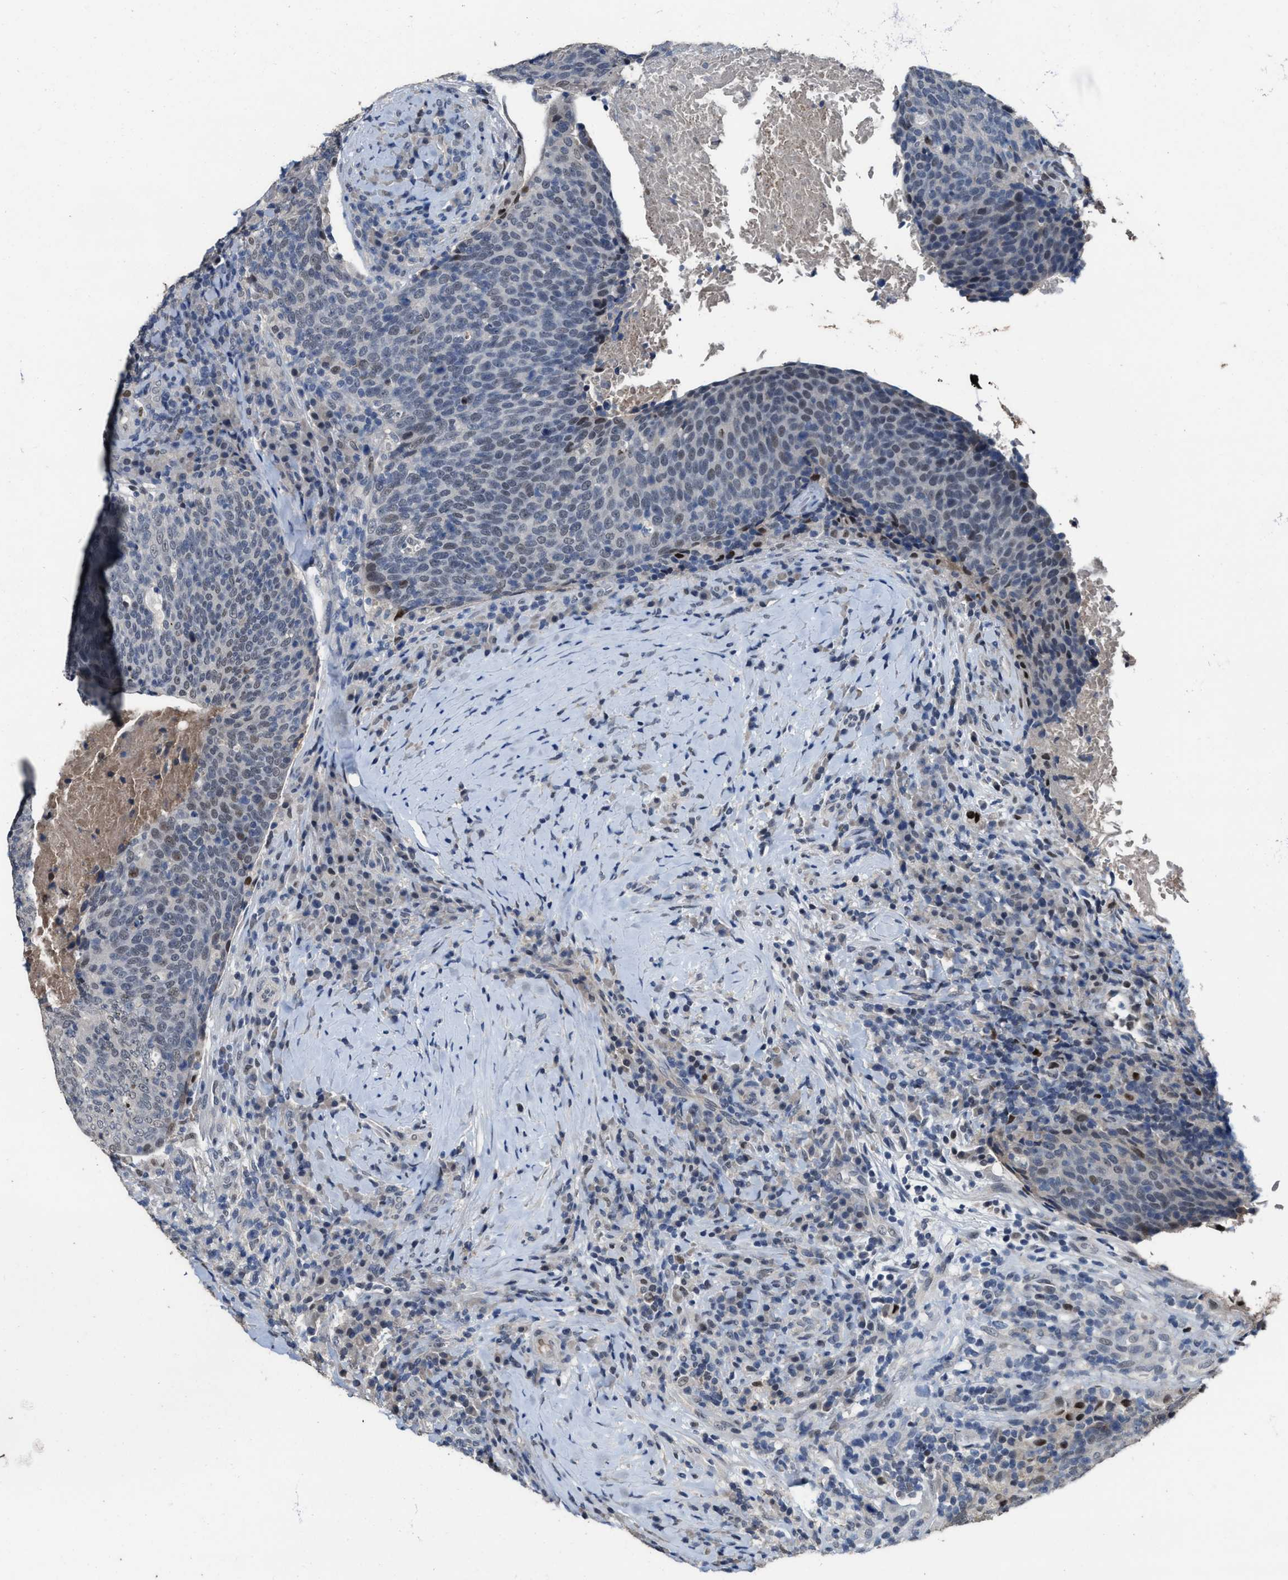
{"staining": {"intensity": "weak", "quantity": "25%-75%", "location": "nuclear"}, "tissue": "head and neck cancer", "cell_type": "Tumor cells", "image_type": "cancer", "snomed": [{"axis": "morphology", "description": "Squamous cell carcinoma, NOS"}, {"axis": "morphology", "description": "Squamous cell carcinoma, metastatic, NOS"}, {"axis": "topography", "description": "Lymph node"}, {"axis": "topography", "description": "Head-Neck"}], "caption": "A high-resolution micrograph shows immunohistochemistry (IHC) staining of head and neck cancer (metastatic squamous cell carcinoma), which shows weak nuclear expression in approximately 25%-75% of tumor cells. (IHC, brightfield microscopy, high magnification).", "gene": "ZNF20", "patient": {"sex": "male", "age": 62}}